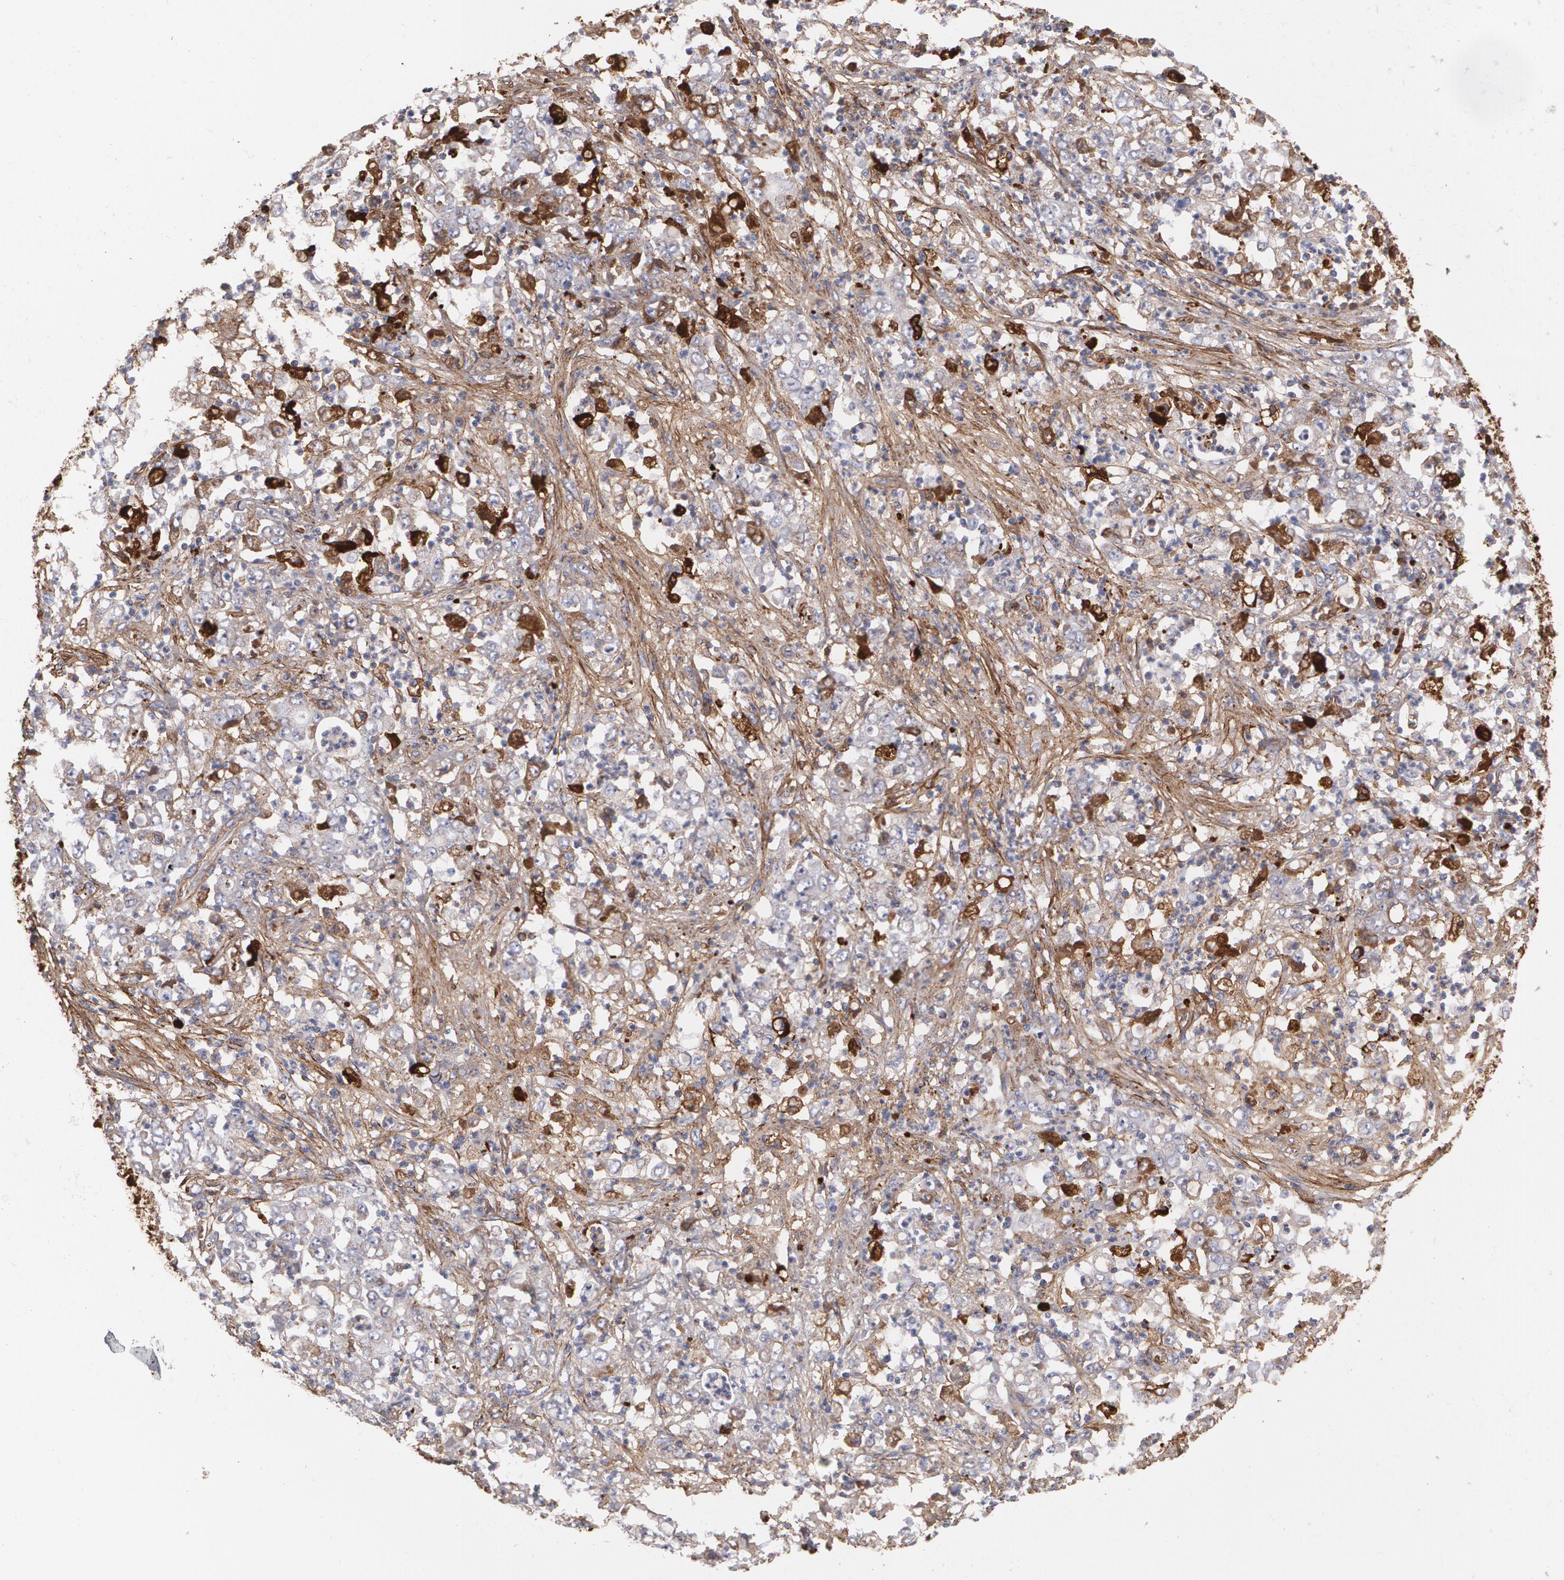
{"staining": {"intensity": "moderate", "quantity": ">75%", "location": "cytoplasmic/membranous"}, "tissue": "stomach cancer", "cell_type": "Tumor cells", "image_type": "cancer", "snomed": [{"axis": "morphology", "description": "Adenocarcinoma, NOS"}, {"axis": "topography", "description": "Stomach, lower"}], "caption": "The image exhibits immunohistochemical staining of adenocarcinoma (stomach). There is moderate cytoplasmic/membranous expression is appreciated in about >75% of tumor cells.", "gene": "FBLN1", "patient": {"sex": "female", "age": 71}}